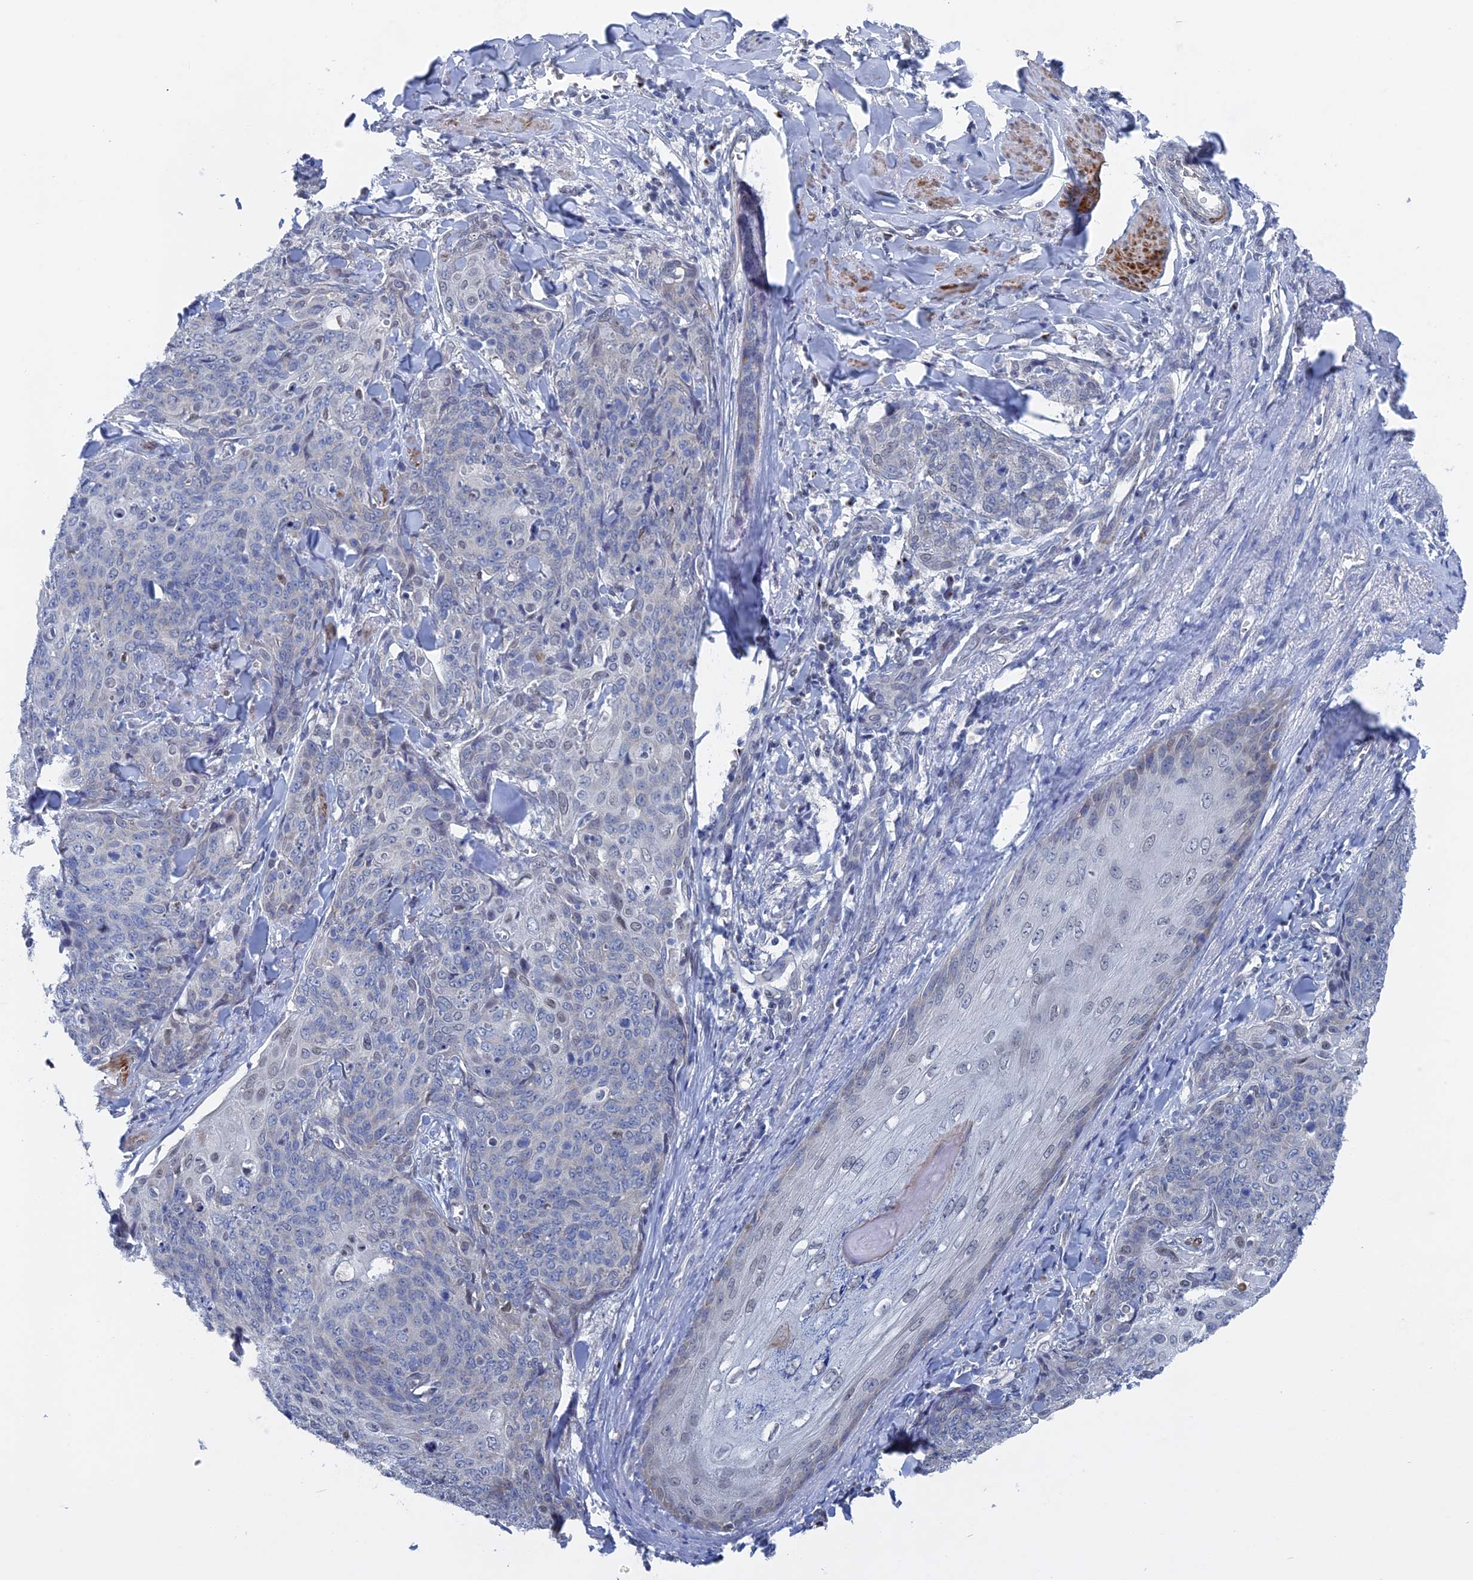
{"staining": {"intensity": "negative", "quantity": "none", "location": "none"}, "tissue": "skin cancer", "cell_type": "Tumor cells", "image_type": "cancer", "snomed": [{"axis": "morphology", "description": "Squamous cell carcinoma, NOS"}, {"axis": "topography", "description": "Skin"}, {"axis": "topography", "description": "Vulva"}], "caption": "Immunohistochemistry (IHC) image of neoplastic tissue: human skin cancer stained with DAB (3,3'-diaminobenzidine) exhibits no significant protein staining in tumor cells. (DAB (3,3'-diaminobenzidine) immunohistochemistry (IHC) visualized using brightfield microscopy, high magnification).", "gene": "MTRF1", "patient": {"sex": "female", "age": 85}}